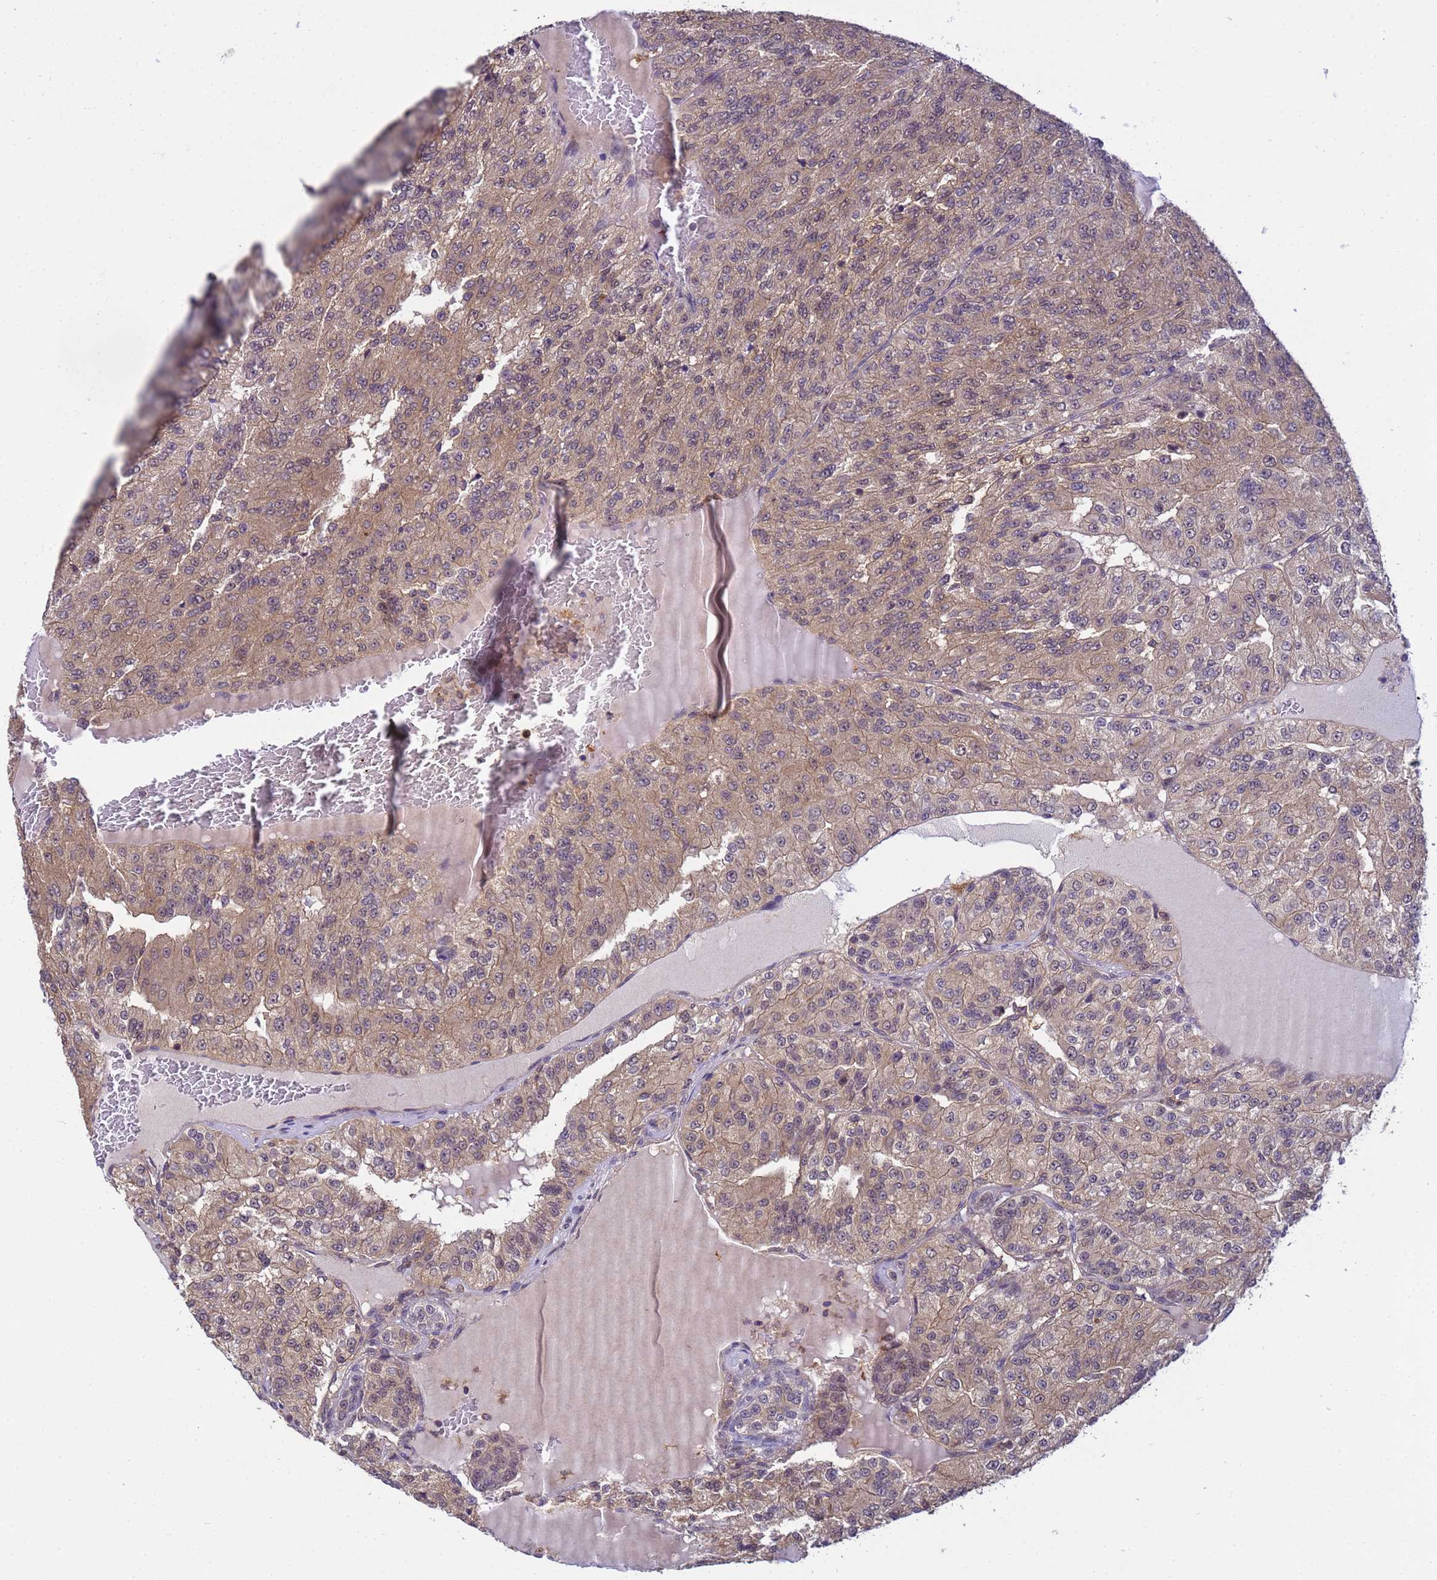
{"staining": {"intensity": "weak", "quantity": "25%-75%", "location": "cytoplasmic/membranous,nuclear"}, "tissue": "renal cancer", "cell_type": "Tumor cells", "image_type": "cancer", "snomed": [{"axis": "morphology", "description": "Adenocarcinoma, NOS"}, {"axis": "topography", "description": "Kidney"}], "caption": "An immunohistochemistry (IHC) histopathology image of neoplastic tissue is shown. Protein staining in brown labels weak cytoplasmic/membranous and nuclear positivity in renal adenocarcinoma within tumor cells. Using DAB (brown) and hematoxylin (blue) stains, captured at high magnification using brightfield microscopy.", "gene": "NPEPPS", "patient": {"sex": "female", "age": 63}}